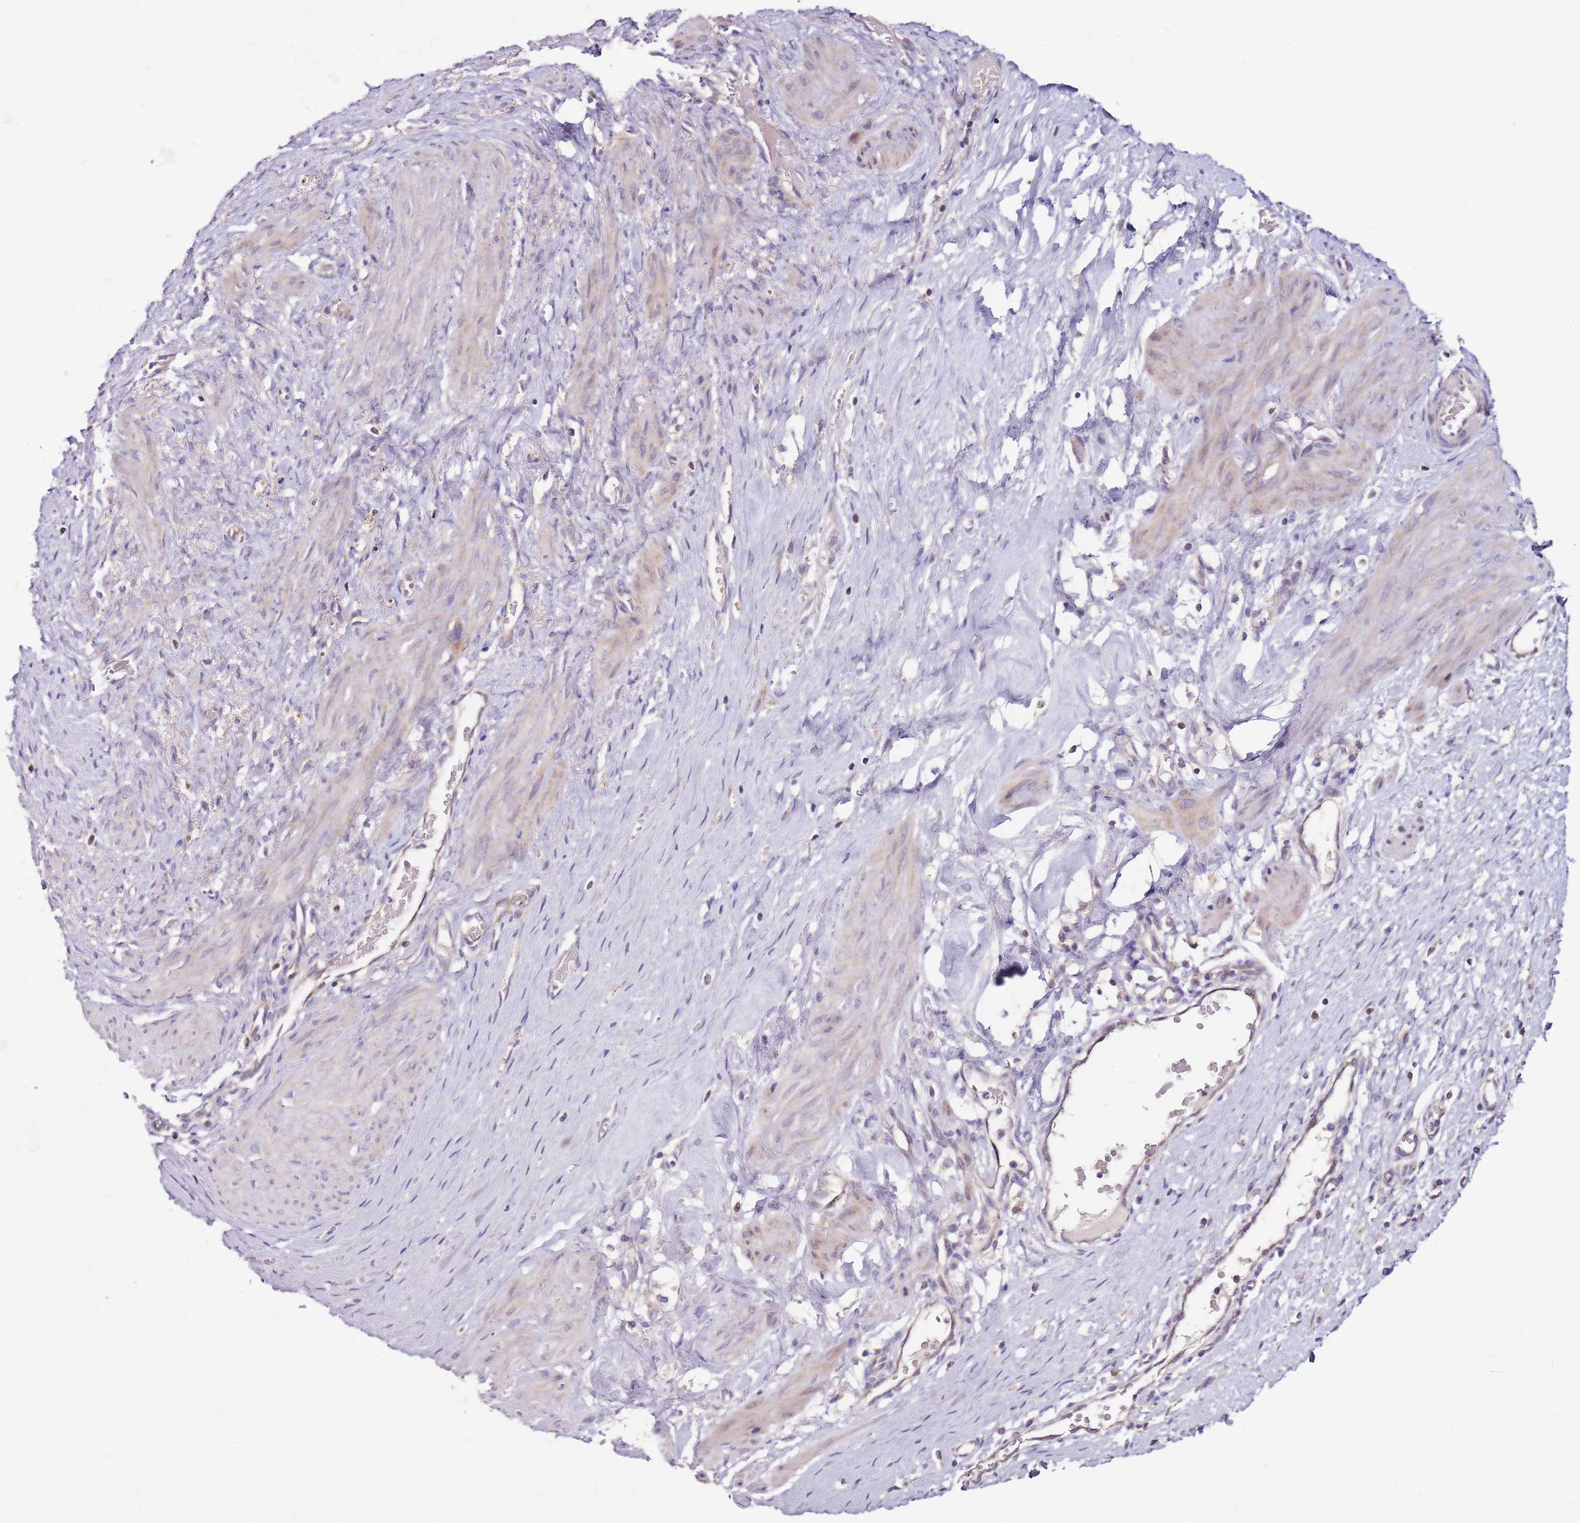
{"staining": {"intensity": "moderate", "quantity": "25%-75%", "location": "cytoplasmic/membranous,nuclear"}, "tissue": "smooth muscle", "cell_type": "Smooth muscle cells", "image_type": "normal", "snomed": [{"axis": "morphology", "description": "Normal tissue, NOS"}, {"axis": "topography", "description": "Endometrium"}], "caption": "A histopathology image showing moderate cytoplasmic/membranous,nuclear expression in approximately 25%-75% of smooth muscle cells in unremarkable smooth muscle, as visualized by brown immunohistochemical staining.", "gene": "SMG1", "patient": {"sex": "female", "age": 33}}